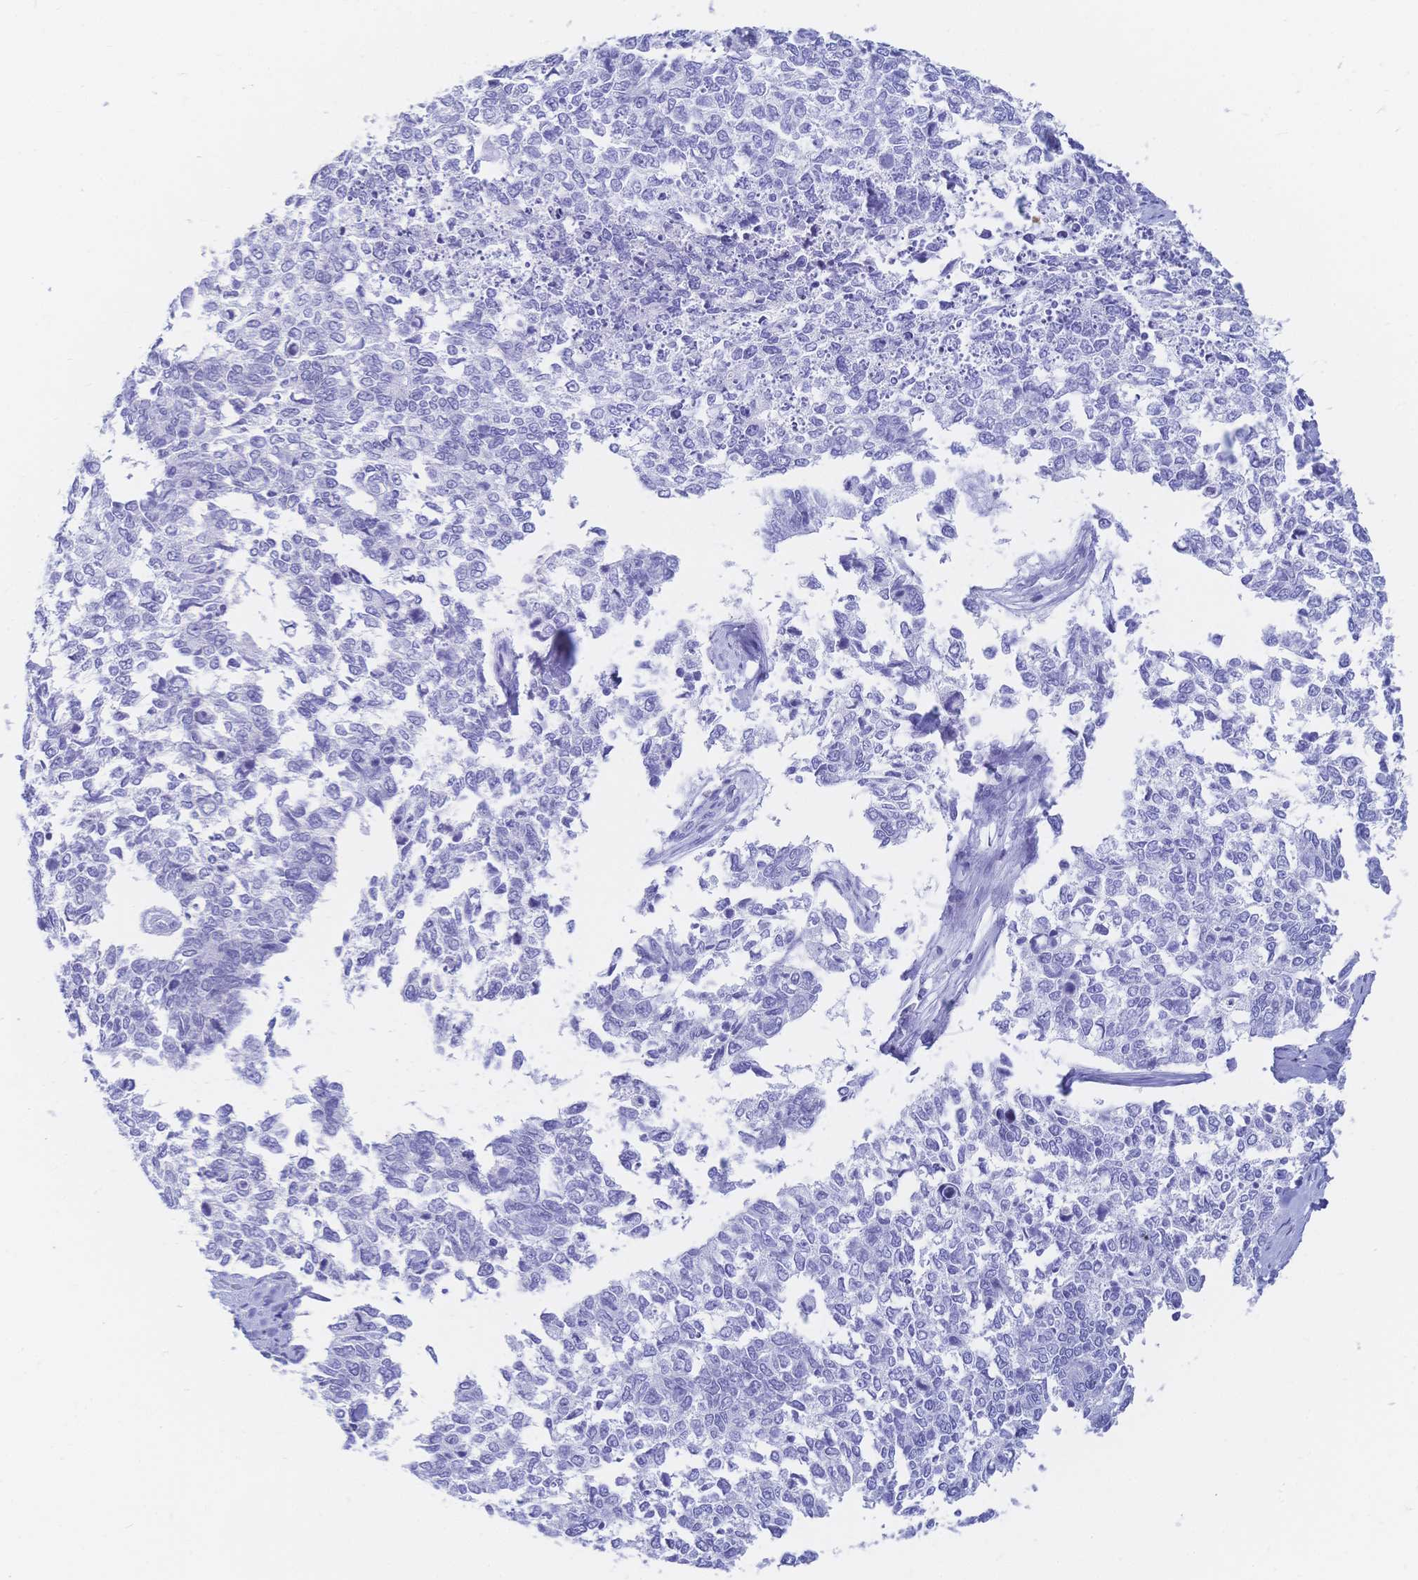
{"staining": {"intensity": "negative", "quantity": "none", "location": "none"}, "tissue": "cervical cancer", "cell_type": "Tumor cells", "image_type": "cancer", "snomed": [{"axis": "morphology", "description": "Adenocarcinoma, NOS"}, {"axis": "topography", "description": "Cervix"}], "caption": "Immunohistochemistry (IHC) image of neoplastic tissue: adenocarcinoma (cervical) stained with DAB shows no significant protein staining in tumor cells. (DAB (3,3'-diaminobenzidine) immunohistochemistry visualized using brightfield microscopy, high magnification).", "gene": "MEP1B", "patient": {"sex": "female", "age": 63}}